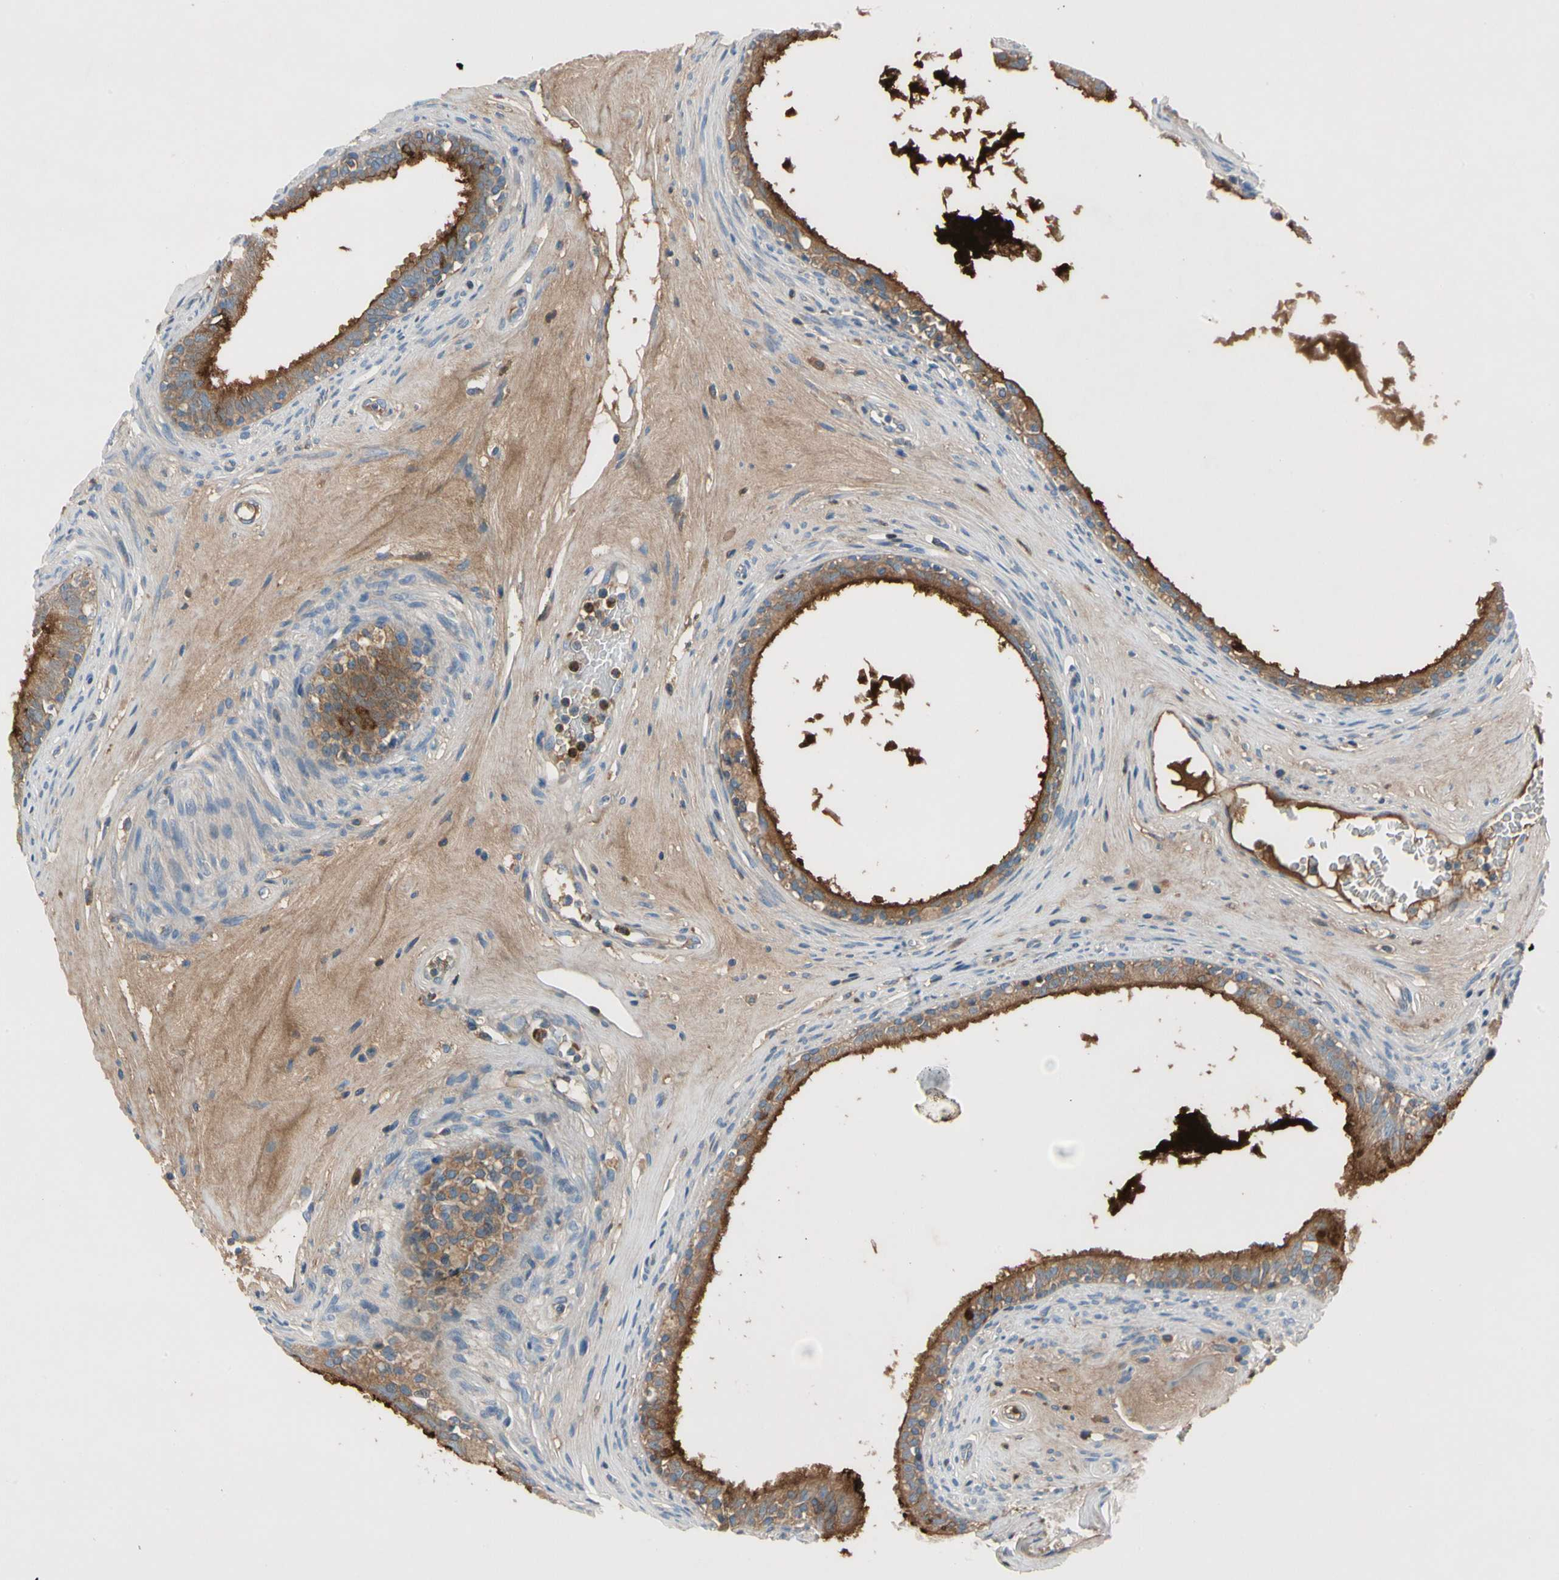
{"staining": {"intensity": "moderate", "quantity": ">75%", "location": "cytoplasmic/membranous"}, "tissue": "epididymis", "cell_type": "Glandular cells", "image_type": "normal", "snomed": [{"axis": "morphology", "description": "Normal tissue, NOS"}, {"axis": "morphology", "description": "Inflammation, NOS"}, {"axis": "topography", "description": "Epididymis"}], "caption": "Protein staining of benign epididymis displays moderate cytoplasmic/membranous staining in about >75% of glandular cells.", "gene": "HJURP", "patient": {"sex": "male", "age": 84}}